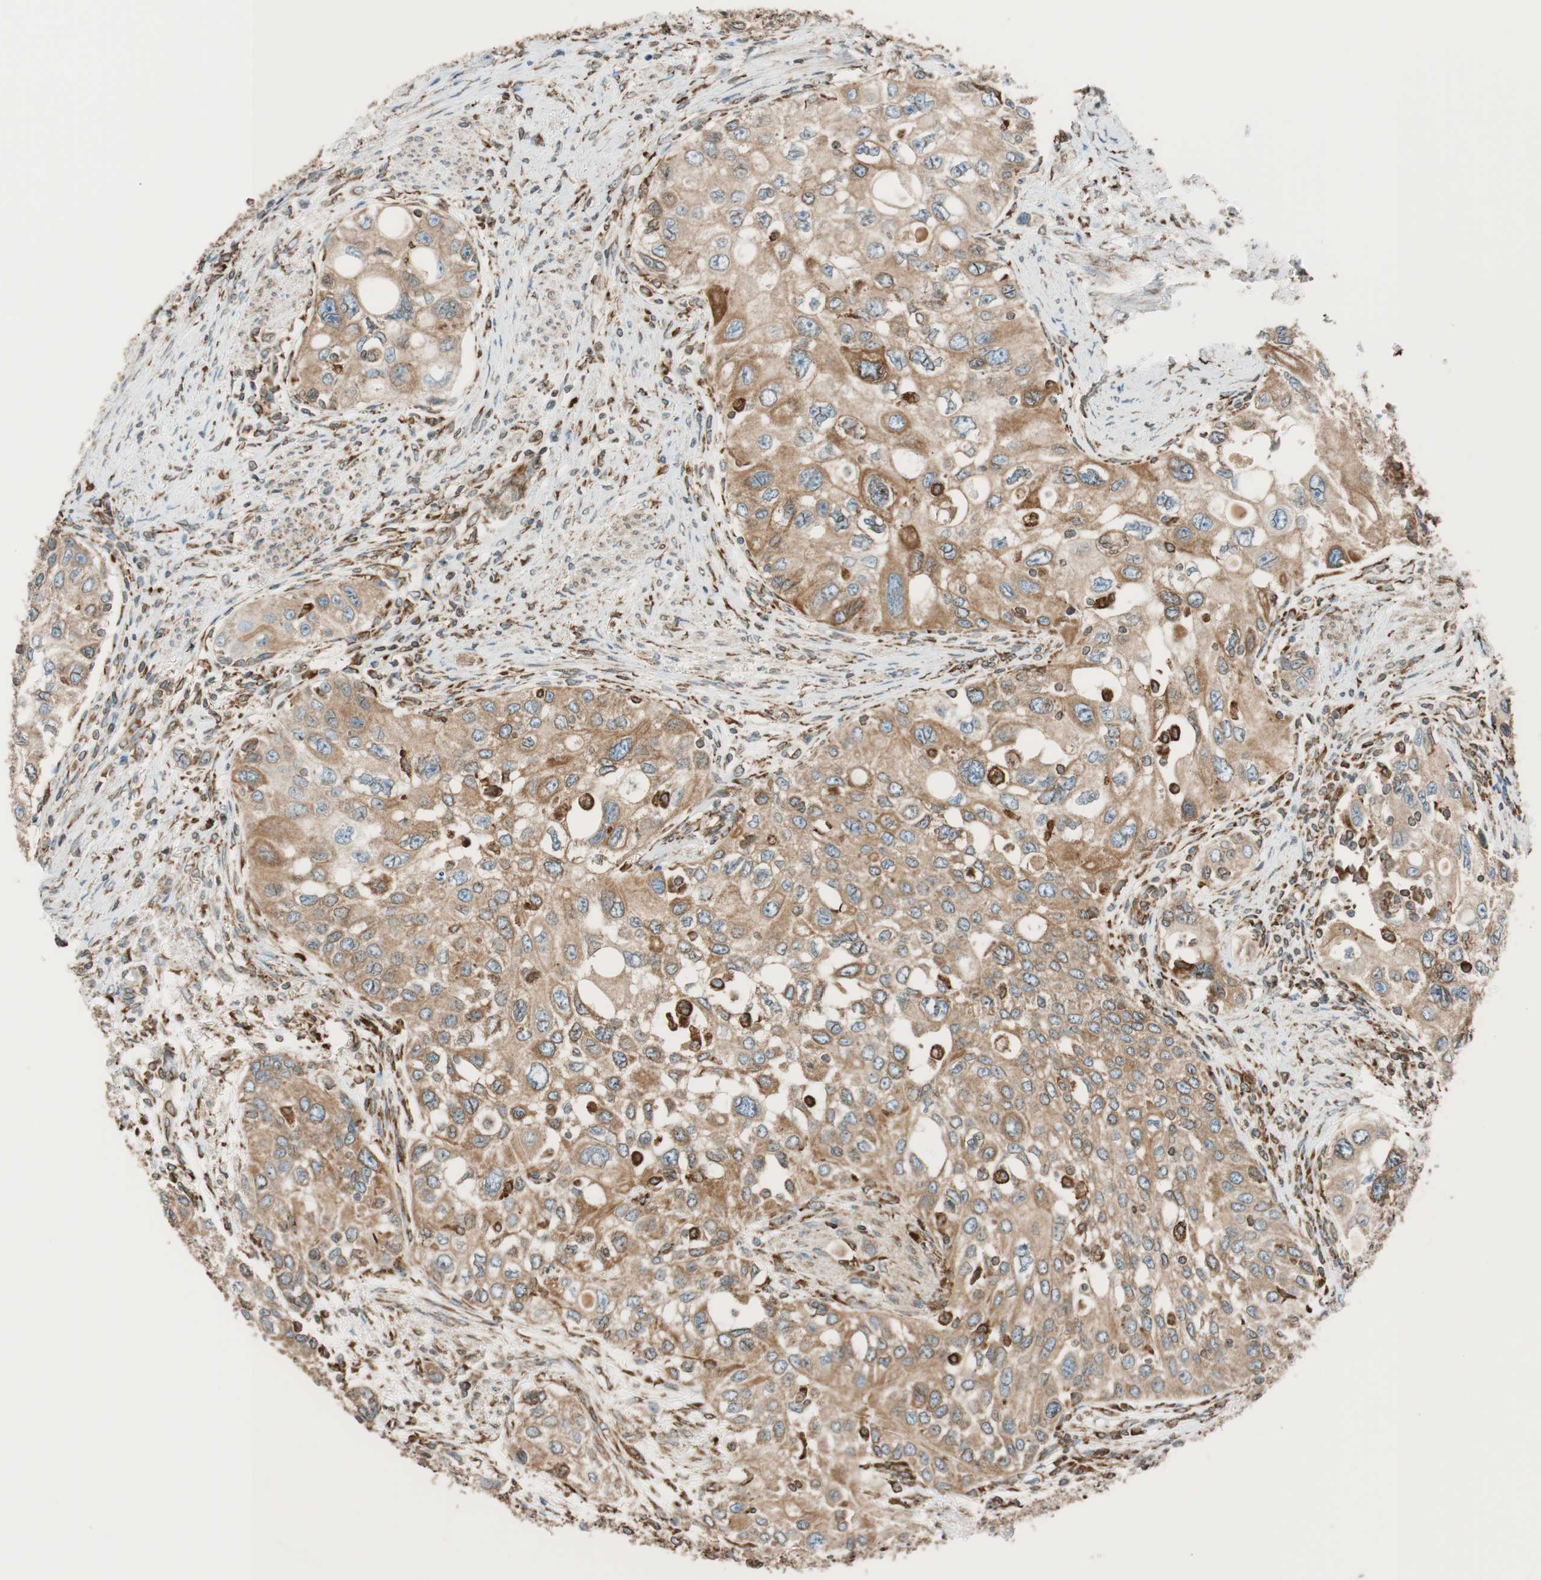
{"staining": {"intensity": "moderate", "quantity": ">75%", "location": "cytoplasmic/membranous"}, "tissue": "urothelial cancer", "cell_type": "Tumor cells", "image_type": "cancer", "snomed": [{"axis": "morphology", "description": "Urothelial carcinoma, High grade"}, {"axis": "topography", "description": "Urinary bladder"}], "caption": "IHC photomicrograph of neoplastic tissue: human urothelial cancer stained using immunohistochemistry (IHC) displays medium levels of moderate protein expression localized specifically in the cytoplasmic/membranous of tumor cells, appearing as a cytoplasmic/membranous brown color.", "gene": "PRKCSH", "patient": {"sex": "female", "age": 56}}